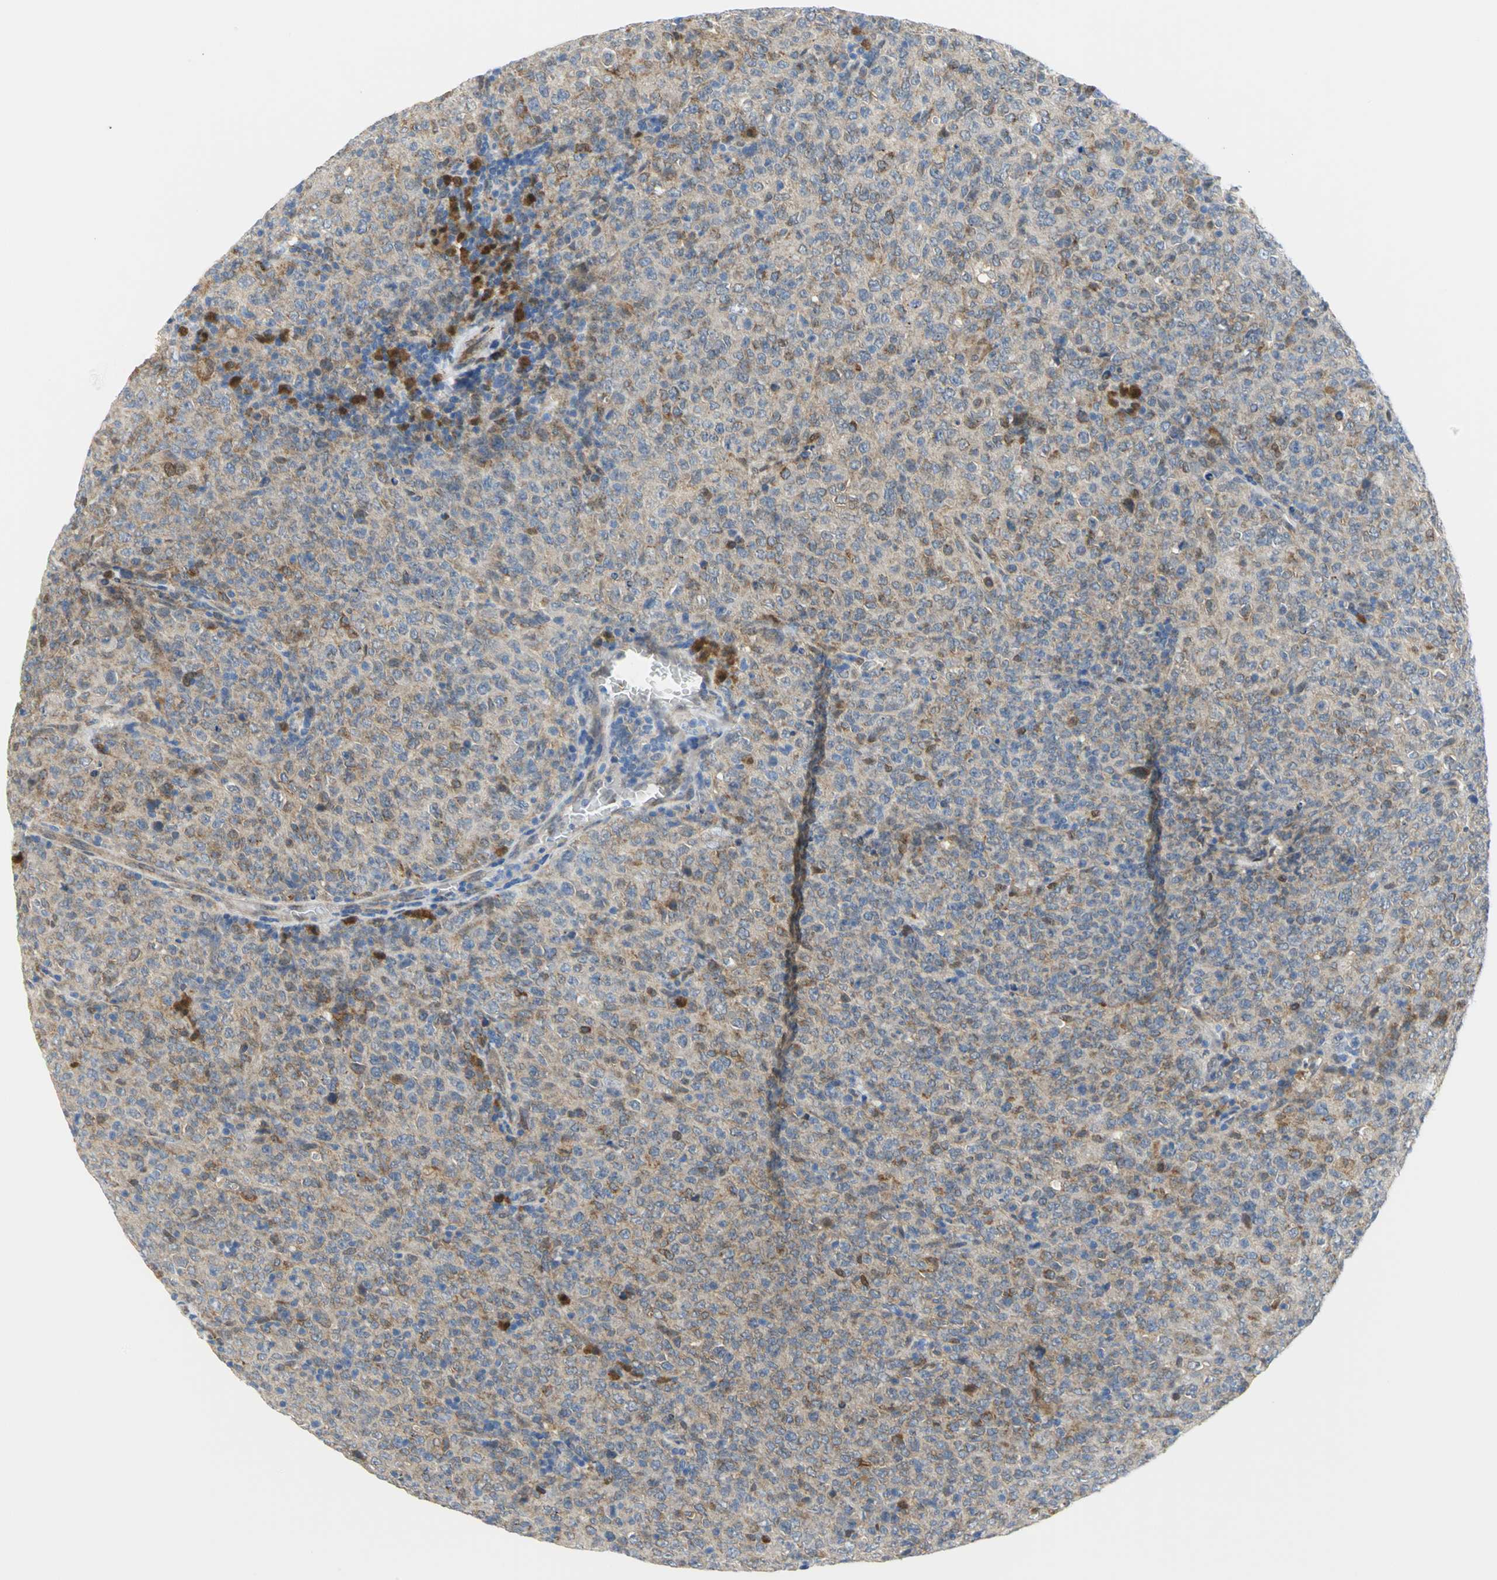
{"staining": {"intensity": "weak", "quantity": "25%-75%", "location": "cytoplasmic/membranous"}, "tissue": "lymphoma", "cell_type": "Tumor cells", "image_type": "cancer", "snomed": [{"axis": "morphology", "description": "Malignant lymphoma, non-Hodgkin's type, High grade"}, {"axis": "topography", "description": "Tonsil"}], "caption": "Protein expression analysis of lymphoma shows weak cytoplasmic/membranous positivity in about 25%-75% of tumor cells. (DAB (3,3'-diaminobenzidine) IHC, brown staining for protein, blue staining for nuclei).", "gene": "PGM3", "patient": {"sex": "female", "age": 36}}